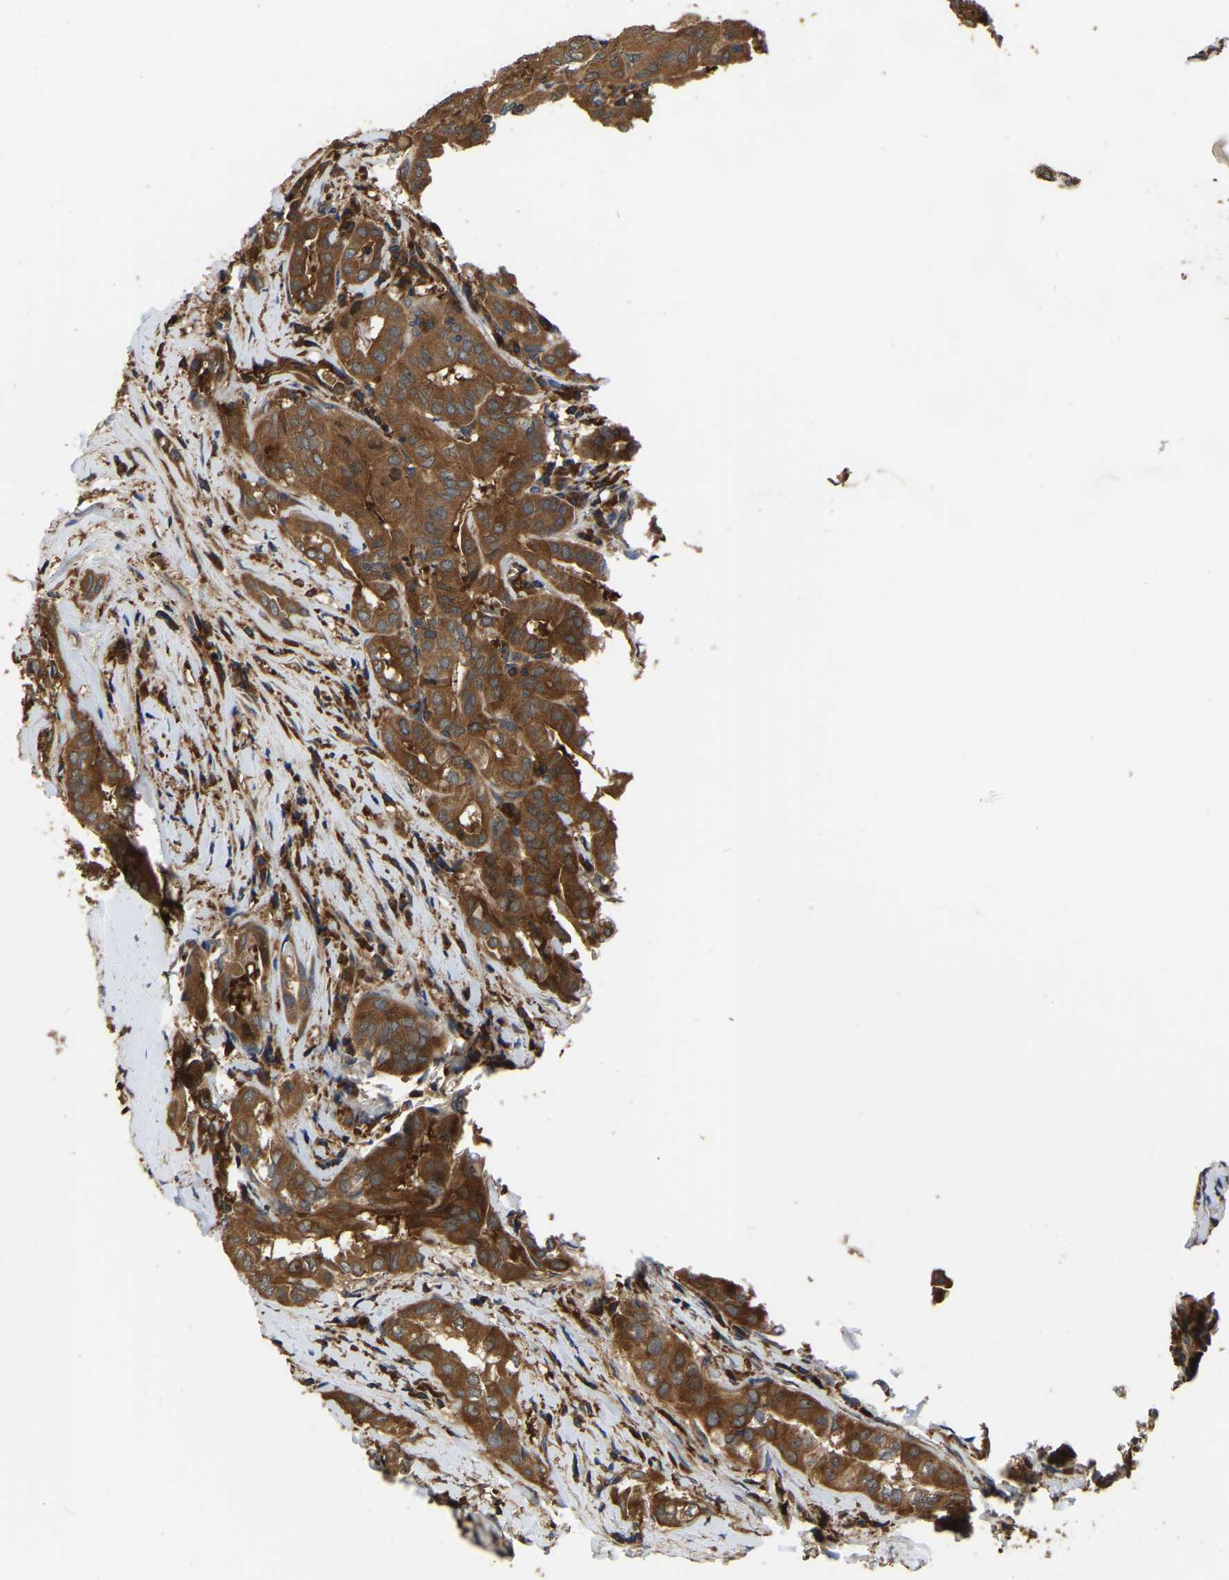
{"staining": {"intensity": "strong", "quantity": ">75%", "location": "cytoplasmic/membranous"}, "tissue": "thyroid cancer", "cell_type": "Tumor cells", "image_type": "cancer", "snomed": [{"axis": "morphology", "description": "Papillary adenocarcinoma, NOS"}, {"axis": "topography", "description": "Thyroid gland"}], "caption": "About >75% of tumor cells in thyroid cancer (papillary adenocarcinoma) reveal strong cytoplasmic/membranous protein expression as visualized by brown immunohistochemical staining.", "gene": "GARS1", "patient": {"sex": "female", "age": 42}}